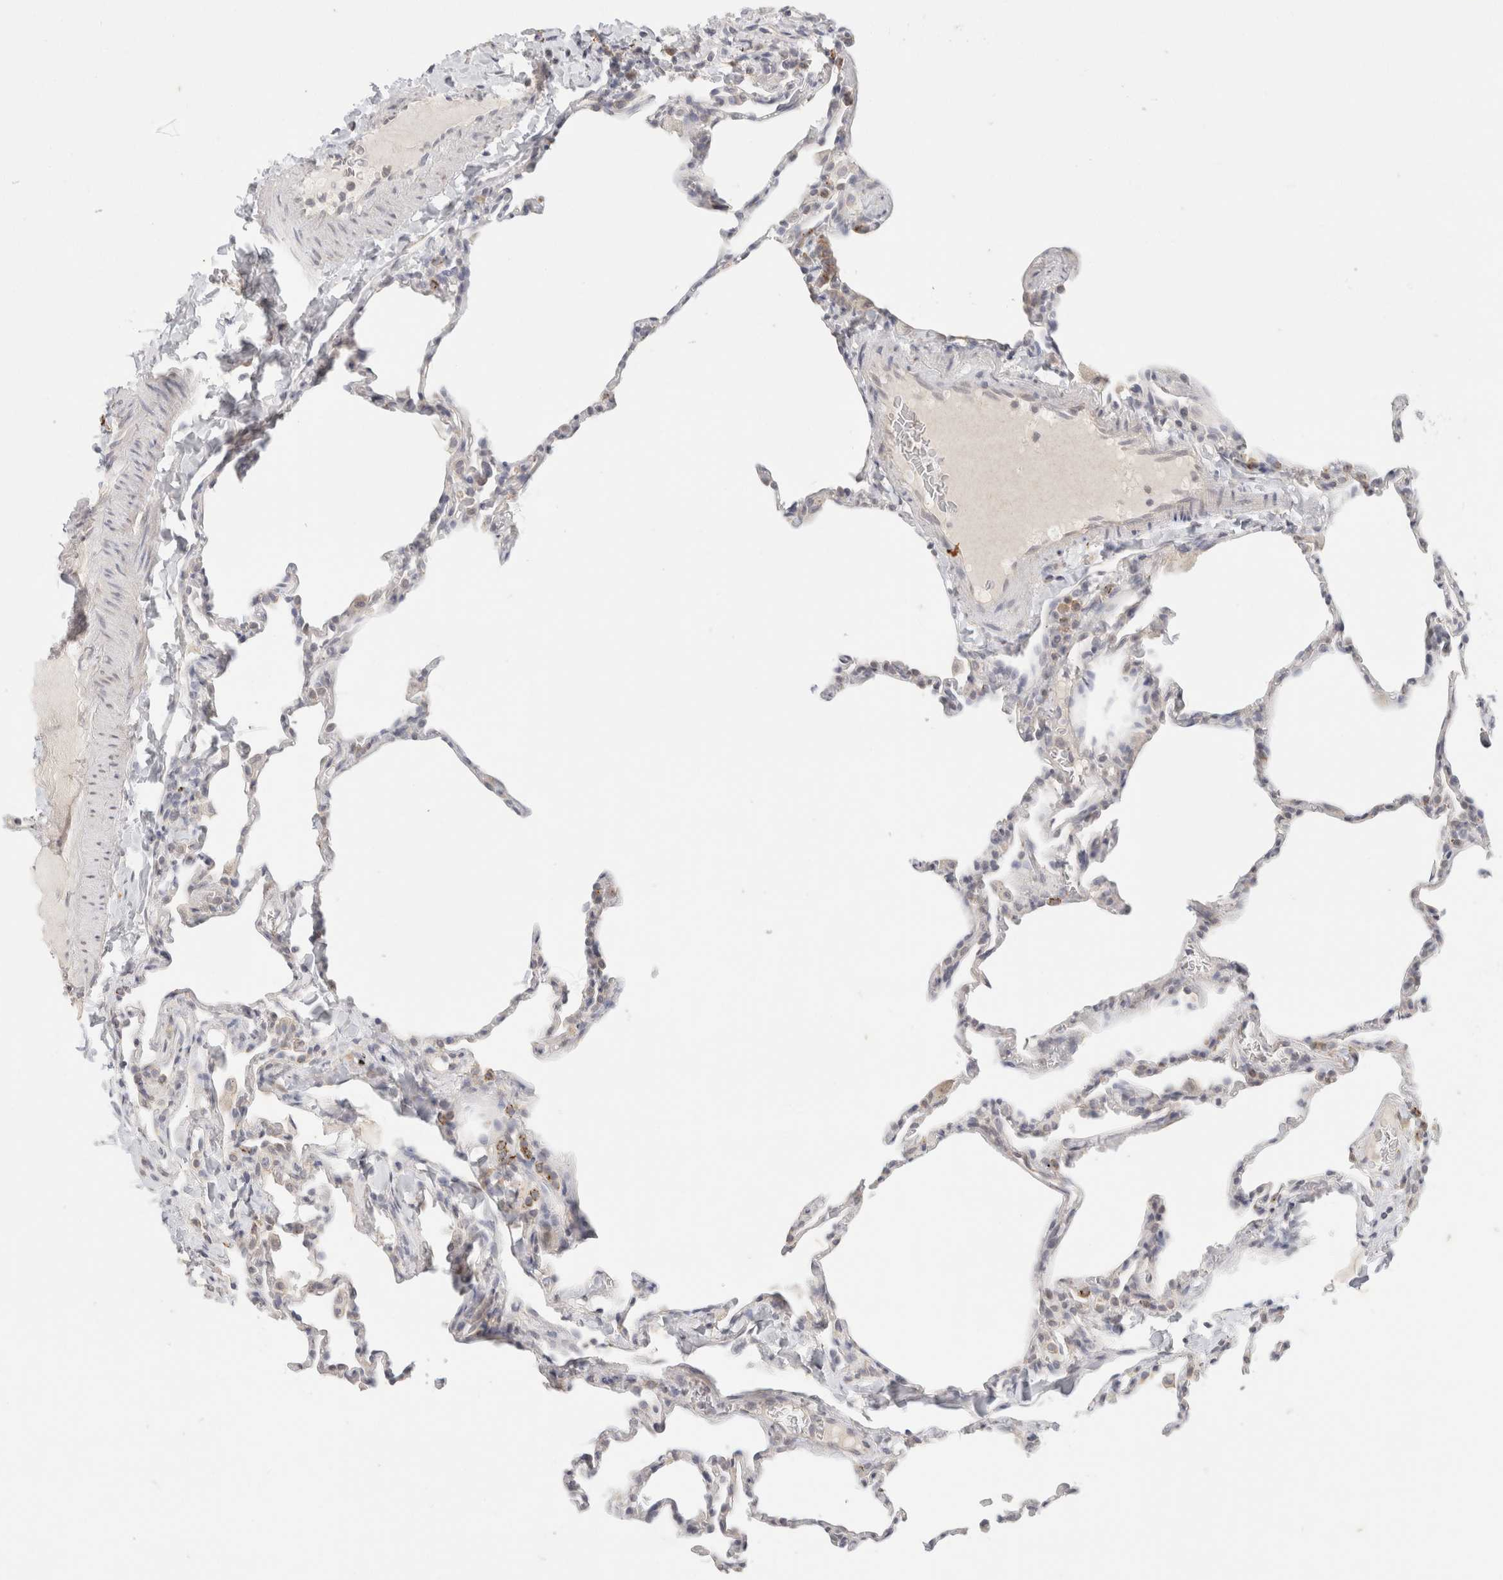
{"staining": {"intensity": "moderate", "quantity": "<25%", "location": "cytoplasmic/membranous"}, "tissue": "lung", "cell_type": "Alveolar cells", "image_type": "normal", "snomed": [{"axis": "morphology", "description": "Normal tissue, NOS"}, {"axis": "topography", "description": "Lung"}], "caption": "Lung was stained to show a protein in brown. There is low levels of moderate cytoplasmic/membranous staining in approximately <25% of alveolar cells.", "gene": "CHRM4", "patient": {"sex": "male", "age": 20}}